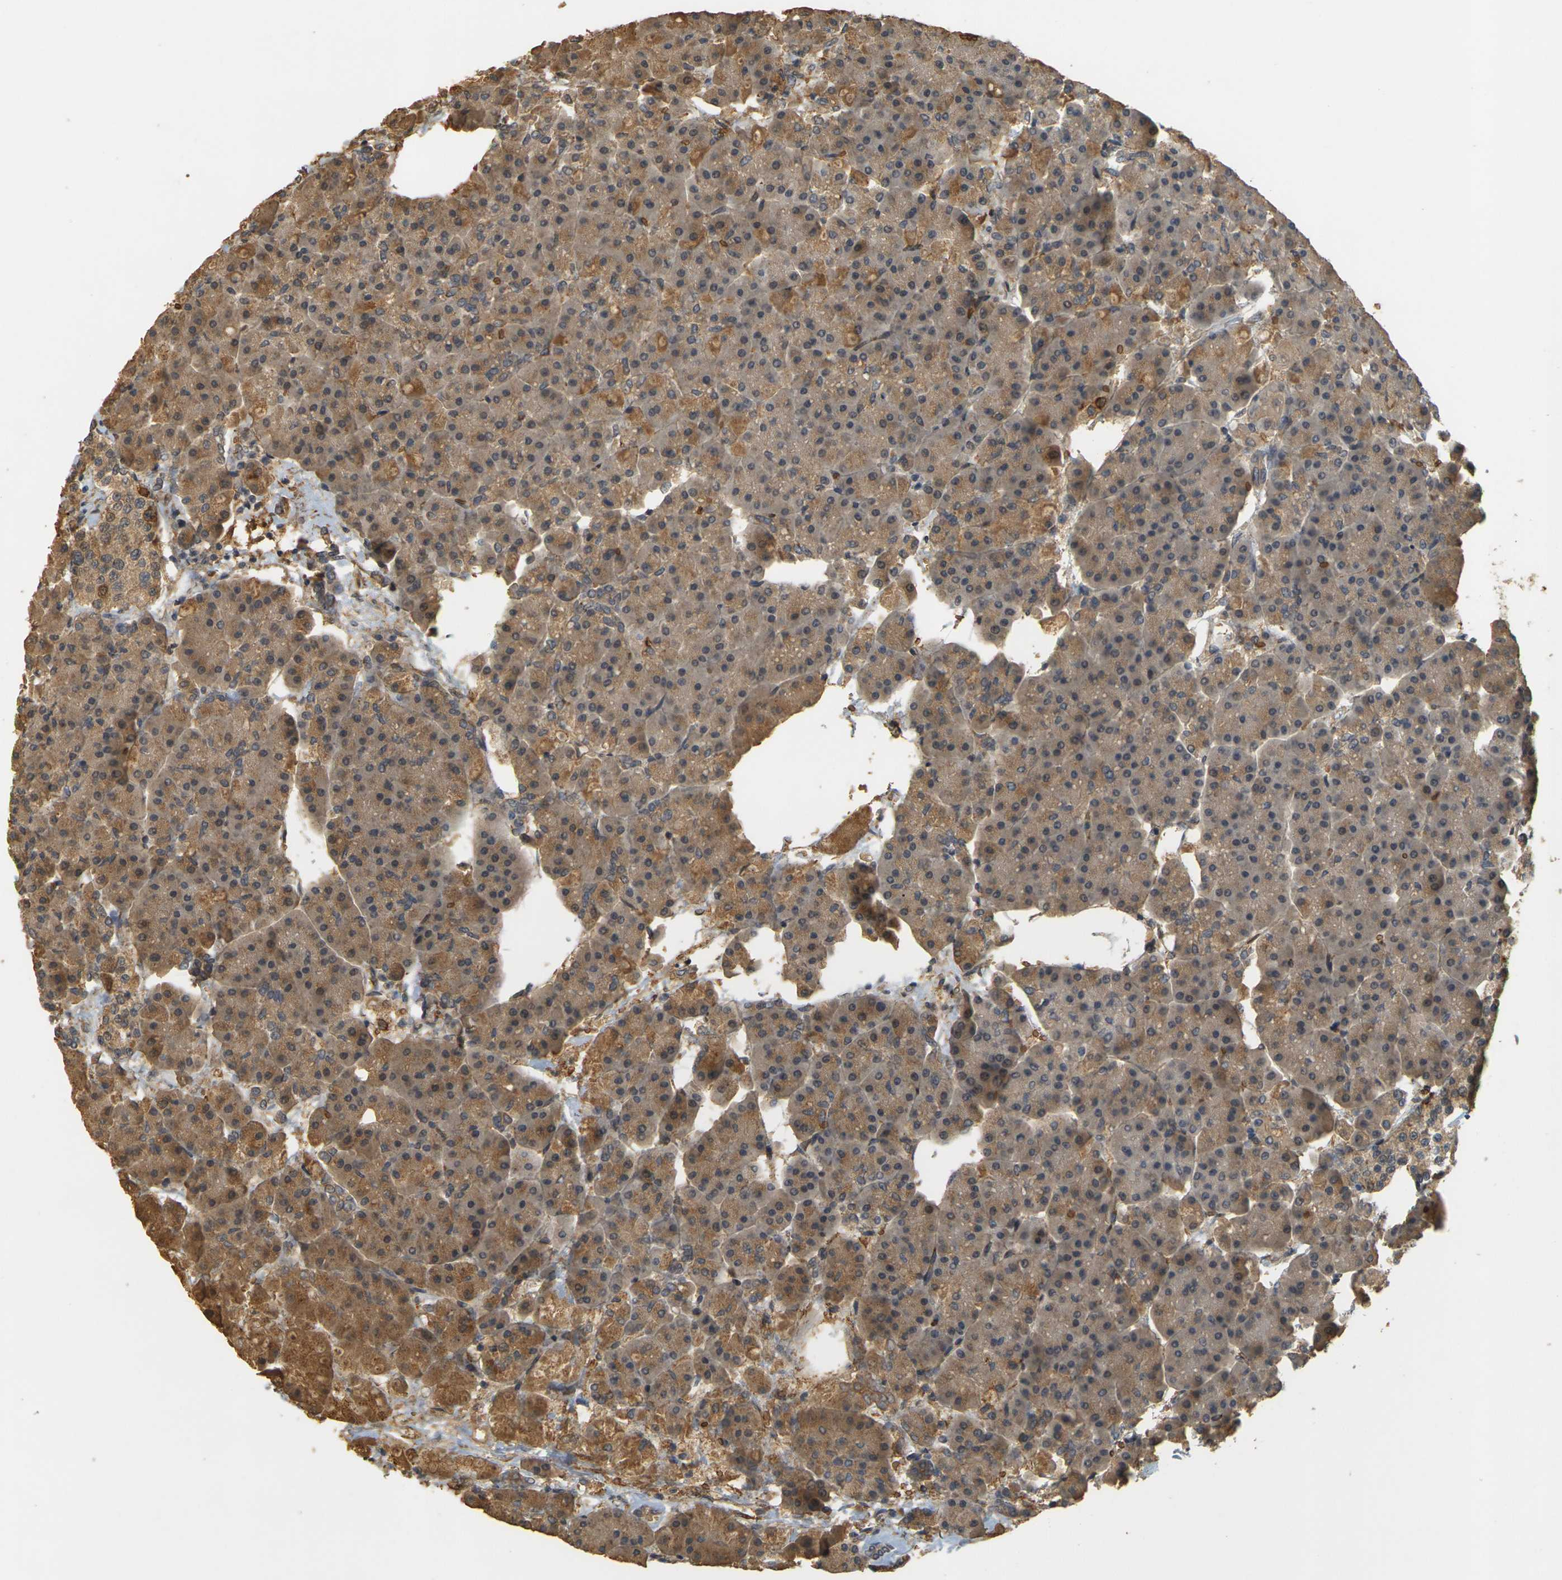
{"staining": {"intensity": "moderate", "quantity": ">75%", "location": "cytoplasmic/membranous"}, "tissue": "pancreas", "cell_type": "Exocrine glandular cells", "image_type": "normal", "snomed": [{"axis": "morphology", "description": "Normal tissue, NOS"}, {"axis": "topography", "description": "Pancreas"}], "caption": "Protein staining shows moderate cytoplasmic/membranous staining in approximately >75% of exocrine glandular cells in unremarkable pancreas. Immunohistochemistry stains the protein of interest in brown and the nuclei are stained blue.", "gene": "MEGF9", "patient": {"sex": "female", "age": 70}}